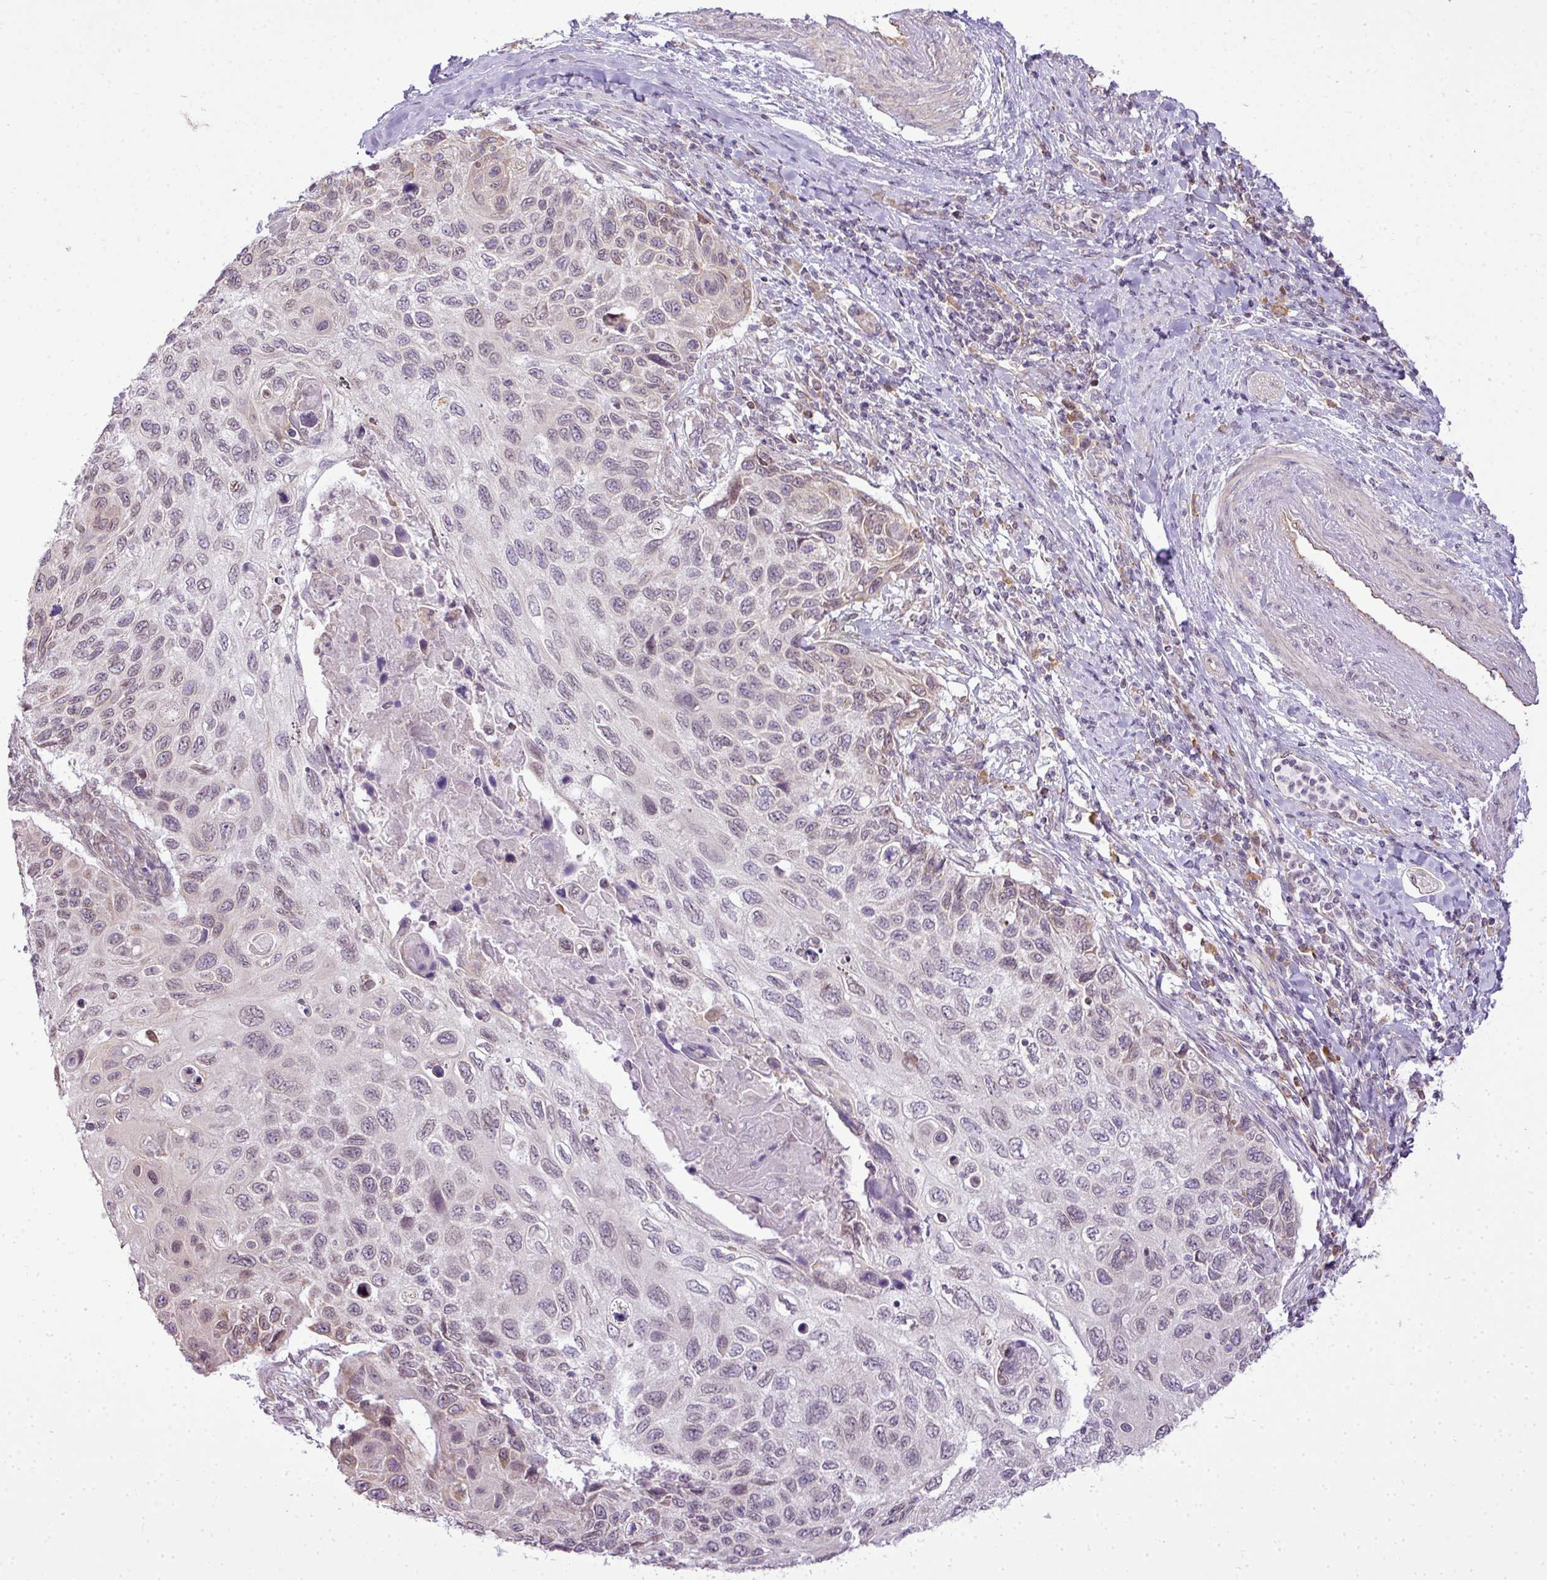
{"staining": {"intensity": "weak", "quantity": "<25%", "location": "nuclear"}, "tissue": "cervical cancer", "cell_type": "Tumor cells", "image_type": "cancer", "snomed": [{"axis": "morphology", "description": "Squamous cell carcinoma, NOS"}, {"axis": "topography", "description": "Cervix"}], "caption": "This is an immunohistochemistry (IHC) histopathology image of human cervical cancer (squamous cell carcinoma). There is no positivity in tumor cells.", "gene": "COX18", "patient": {"sex": "female", "age": 70}}